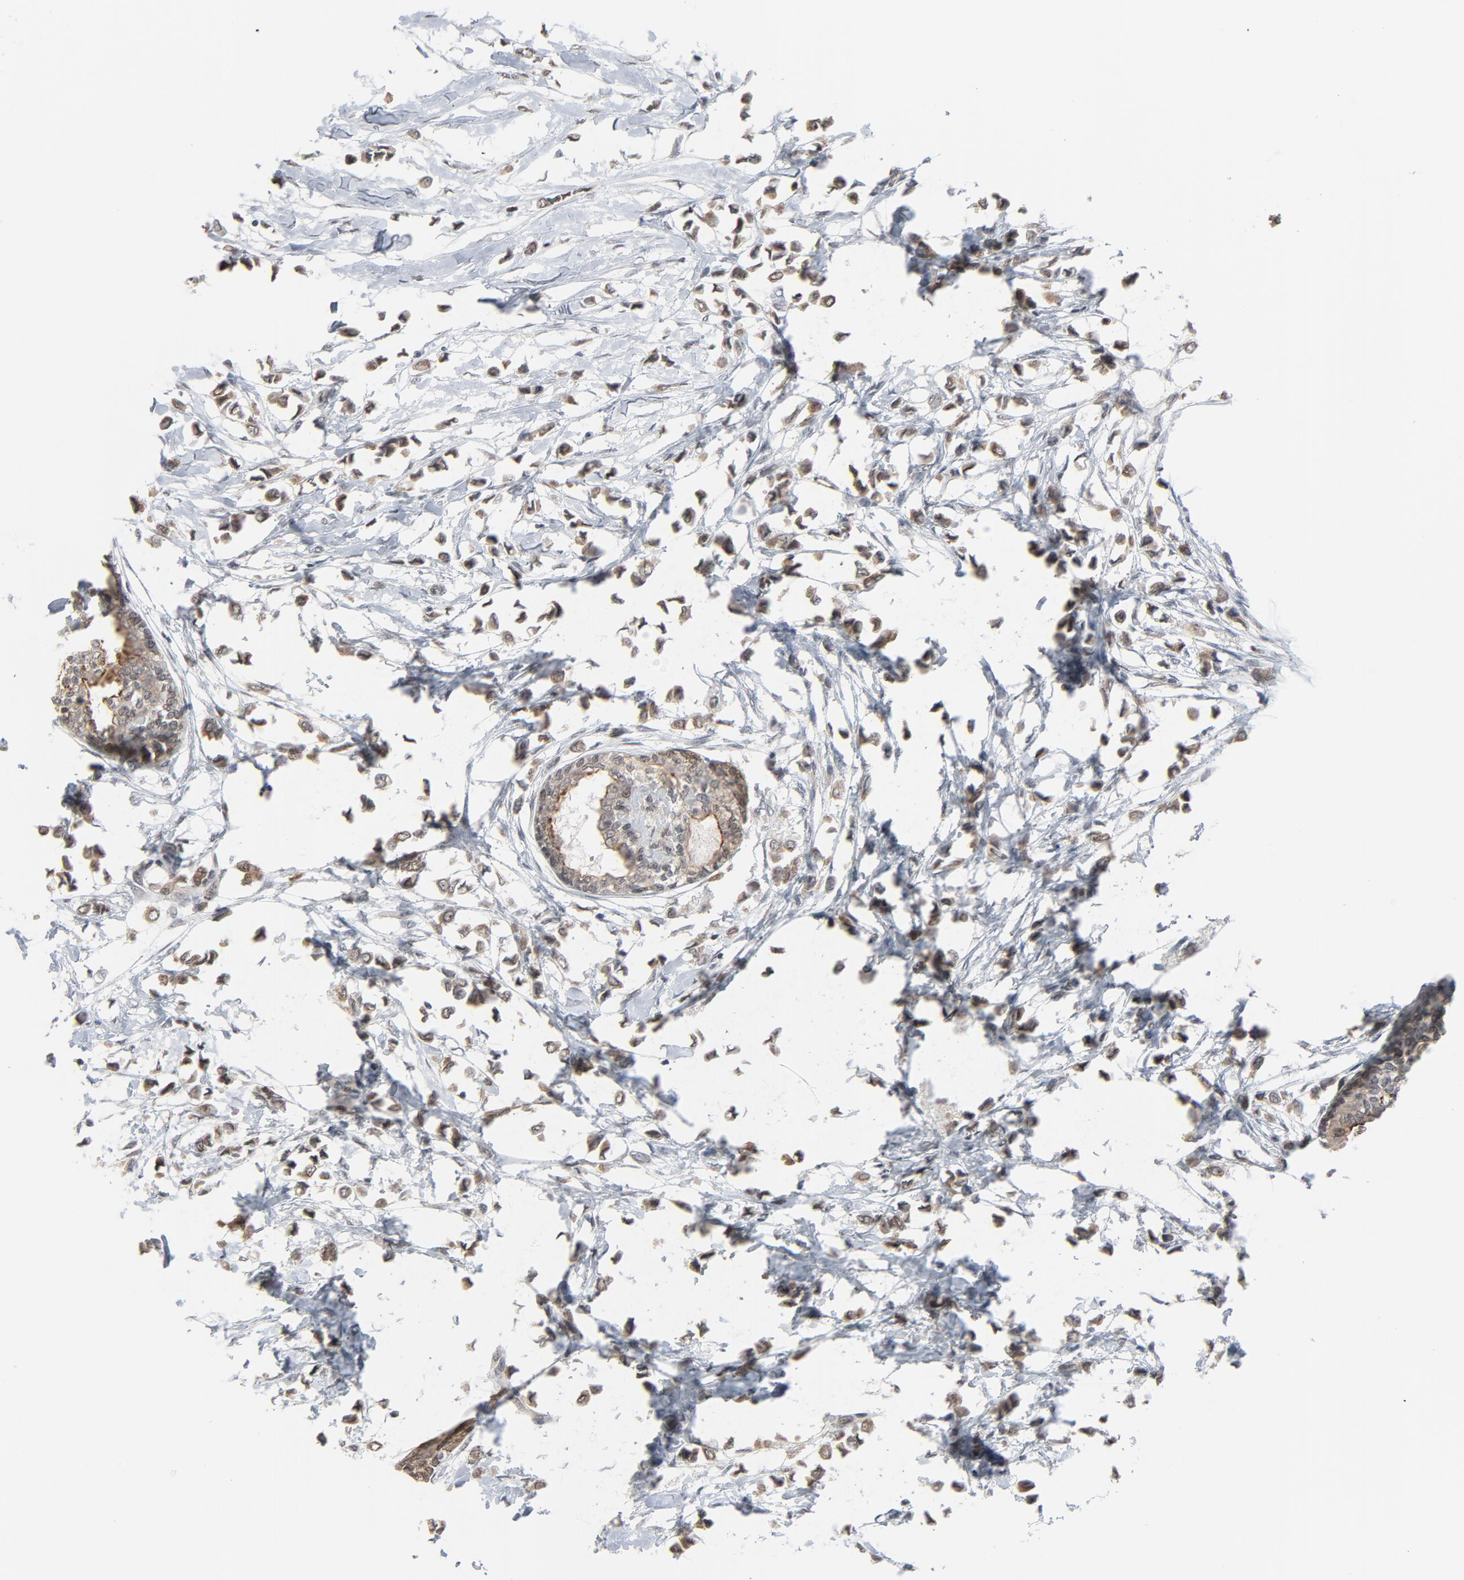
{"staining": {"intensity": "weak", "quantity": ">75%", "location": "cytoplasmic/membranous"}, "tissue": "breast cancer", "cell_type": "Tumor cells", "image_type": "cancer", "snomed": [{"axis": "morphology", "description": "Lobular carcinoma"}, {"axis": "topography", "description": "Breast"}], "caption": "Approximately >75% of tumor cells in lobular carcinoma (breast) reveal weak cytoplasmic/membranous protein staining as visualized by brown immunohistochemical staining.", "gene": "ITPR3", "patient": {"sex": "female", "age": 51}}